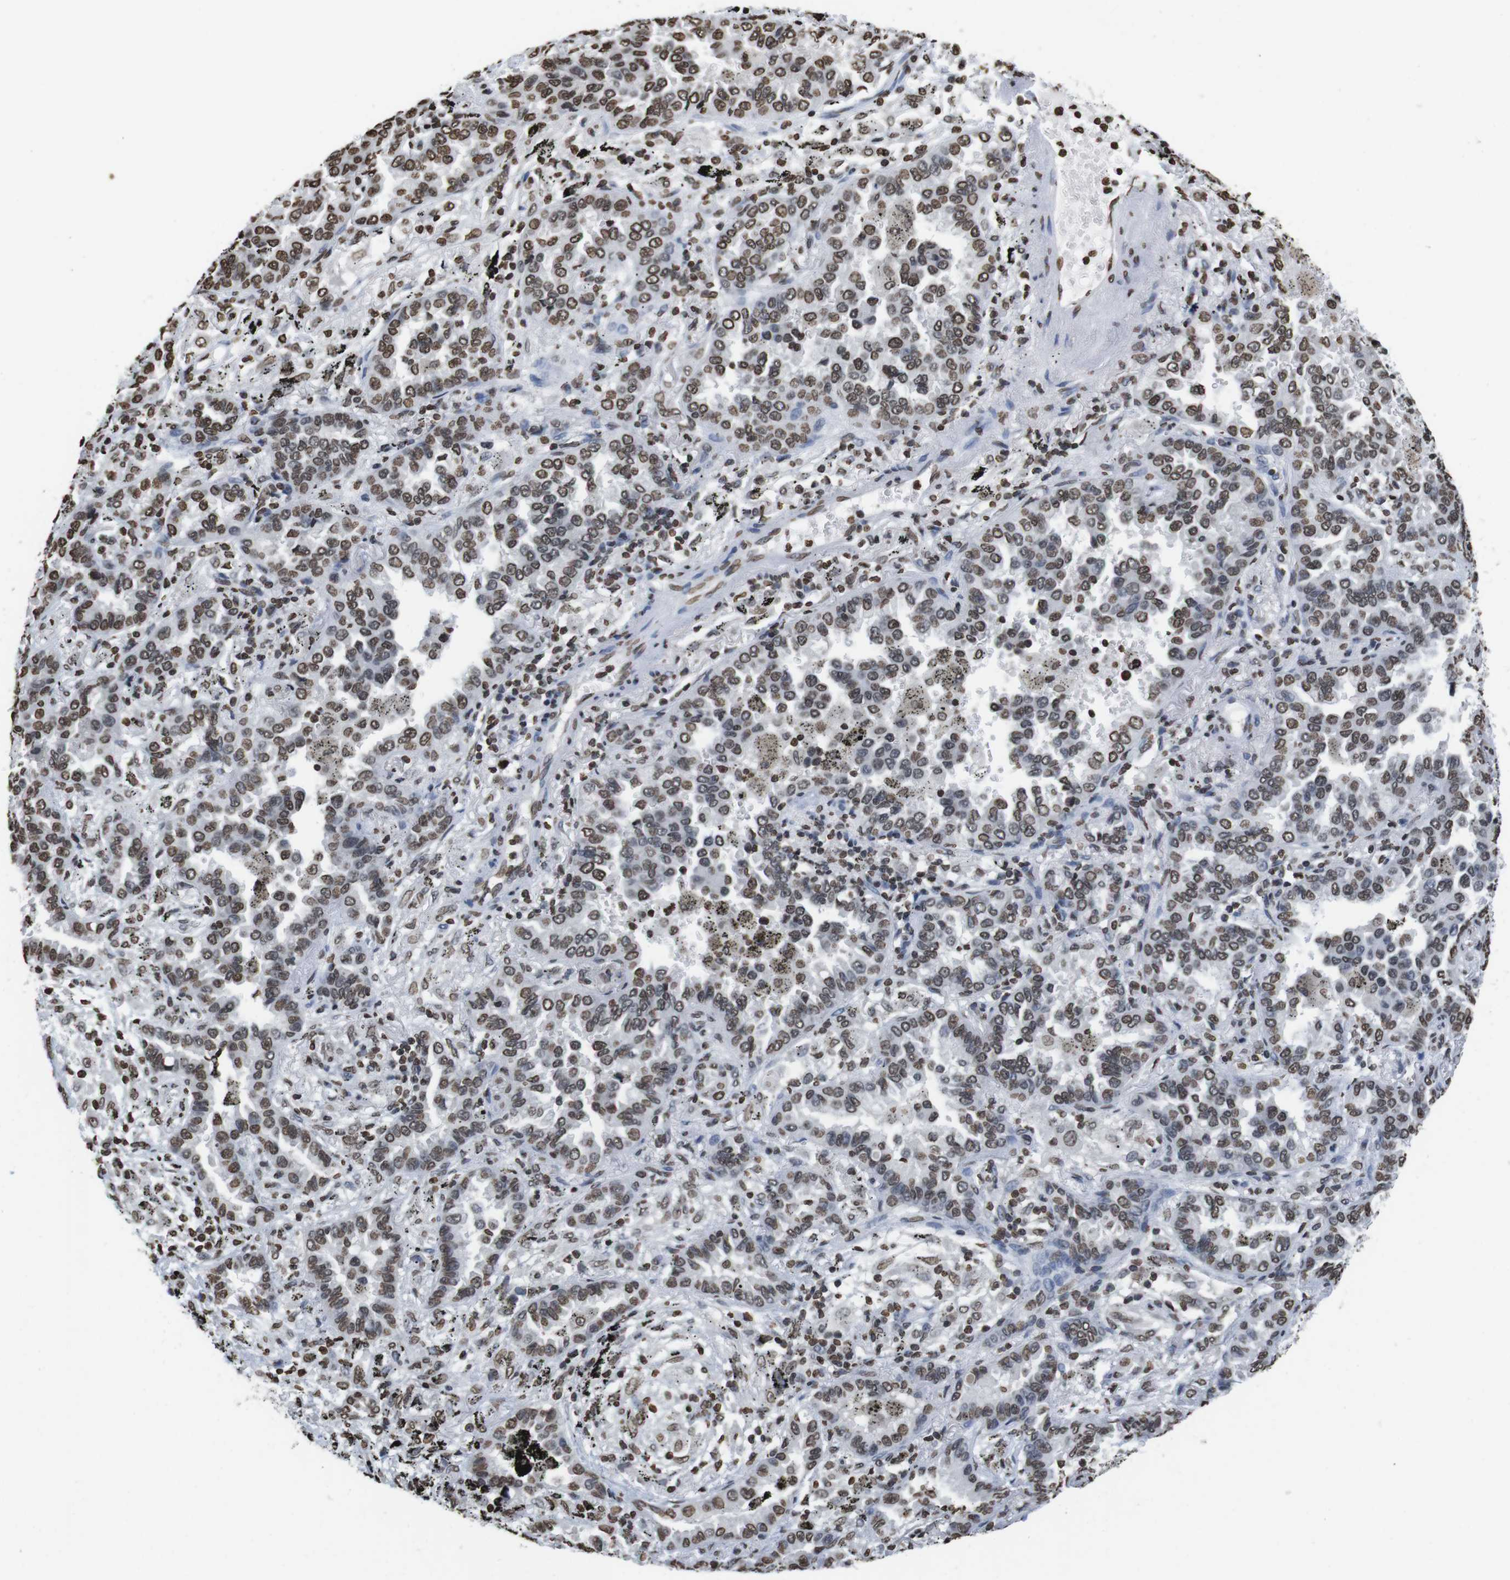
{"staining": {"intensity": "moderate", "quantity": ">75%", "location": "nuclear"}, "tissue": "lung cancer", "cell_type": "Tumor cells", "image_type": "cancer", "snomed": [{"axis": "morphology", "description": "Normal tissue, NOS"}, {"axis": "morphology", "description": "Adenocarcinoma, NOS"}, {"axis": "topography", "description": "Lung"}], "caption": "Brown immunohistochemical staining in human adenocarcinoma (lung) displays moderate nuclear staining in approximately >75% of tumor cells.", "gene": "BSX", "patient": {"sex": "male", "age": 59}}